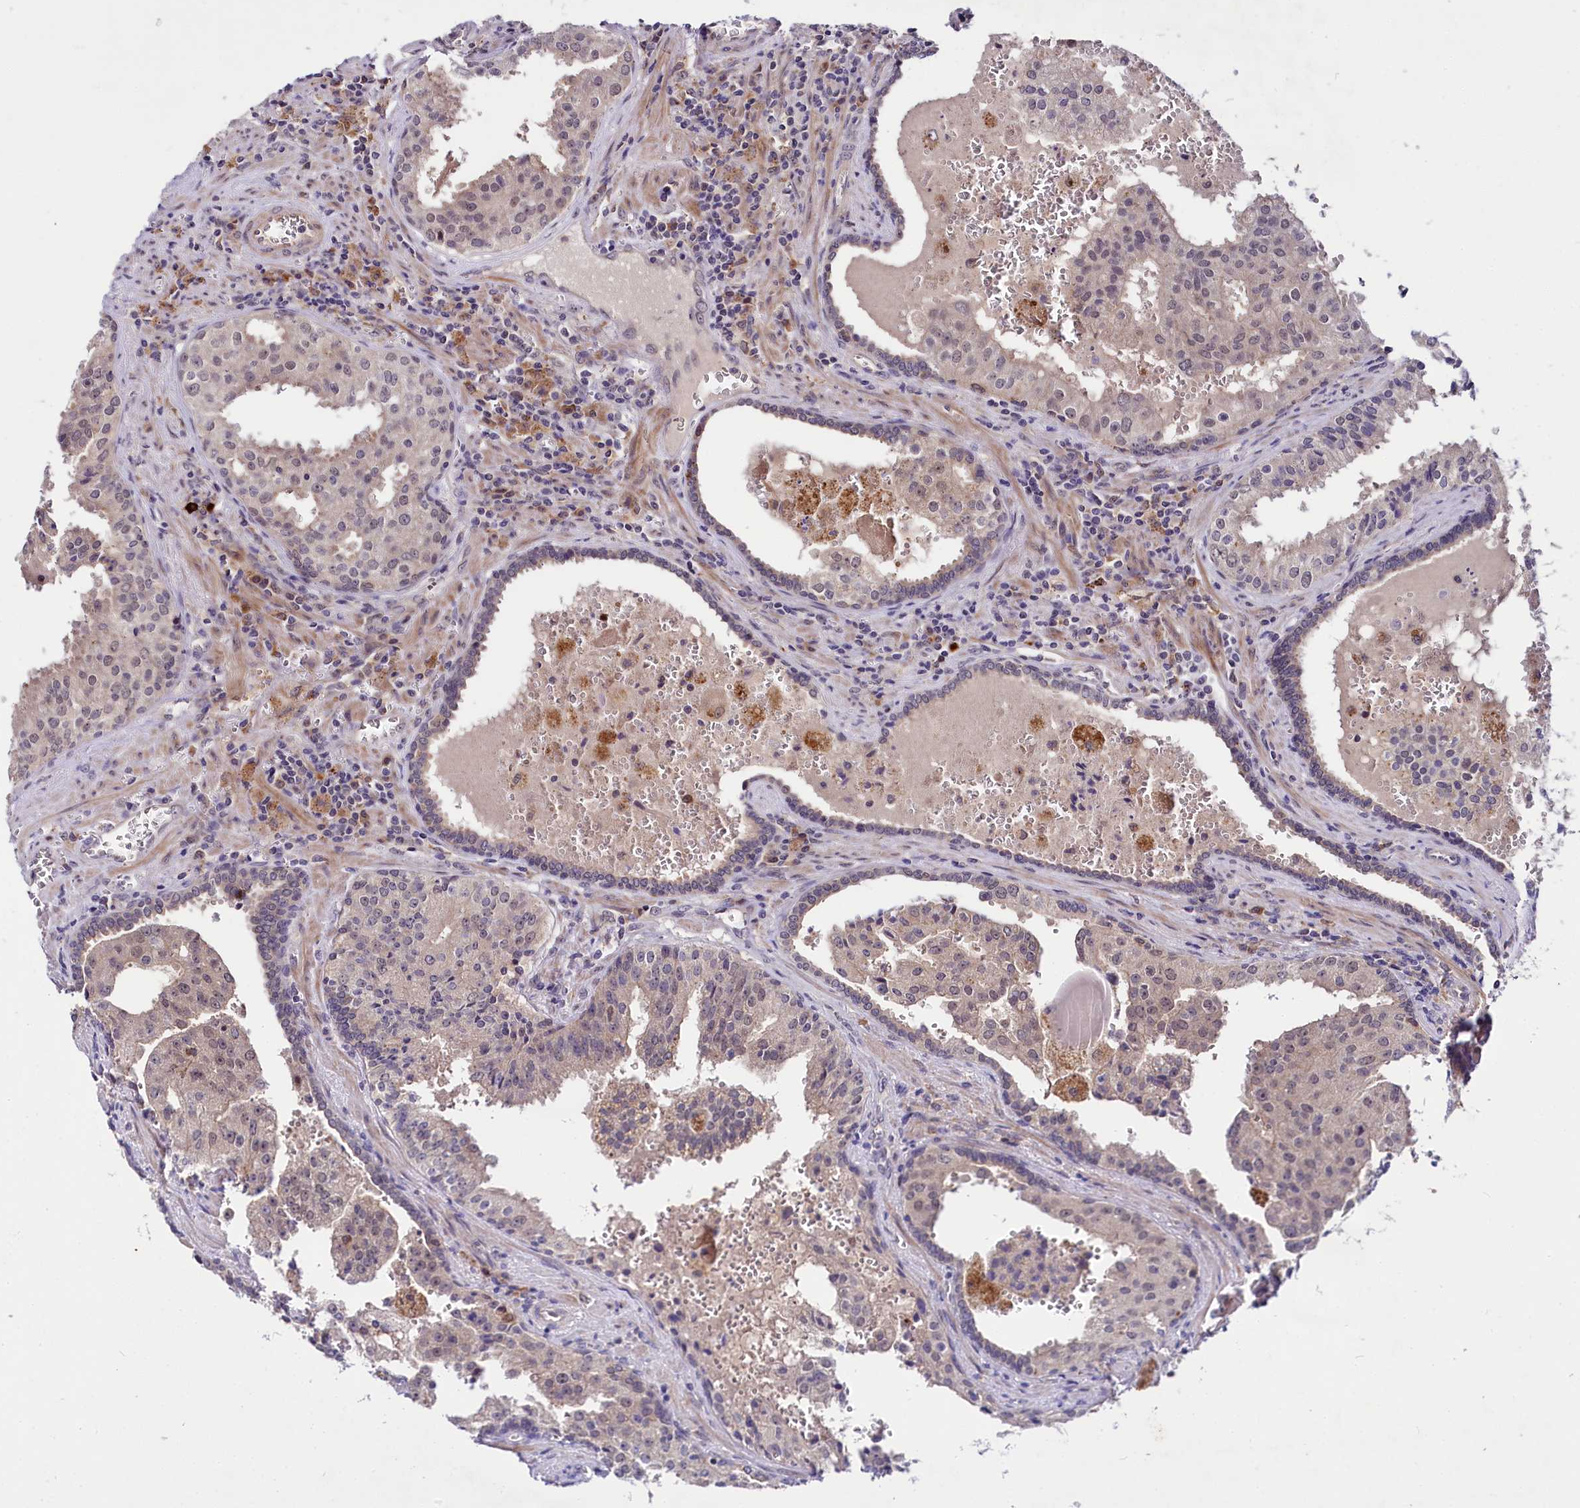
{"staining": {"intensity": "weak", "quantity": "25%-75%", "location": "nuclear"}, "tissue": "prostate cancer", "cell_type": "Tumor cells", "image_type": "cancer", "snomed": [{"axis": "morphology", "description": "Adenocarcinoma, High grade"}, {"axis": "topography", "description": "Prostate"}], "caption": "Protein analysis of prostate adenocarcinoma (high-grade) tissue reveals weak nuclear staining in about 25%-75% of tumor cells. The staining was performed using DAB to visualize the protein expression in brown, while the nuclei were stained in blue with hematoxylin (Magnification: 20x).", "gene": "UBE3A", "patient": {"sex": "male", "age": 68}}